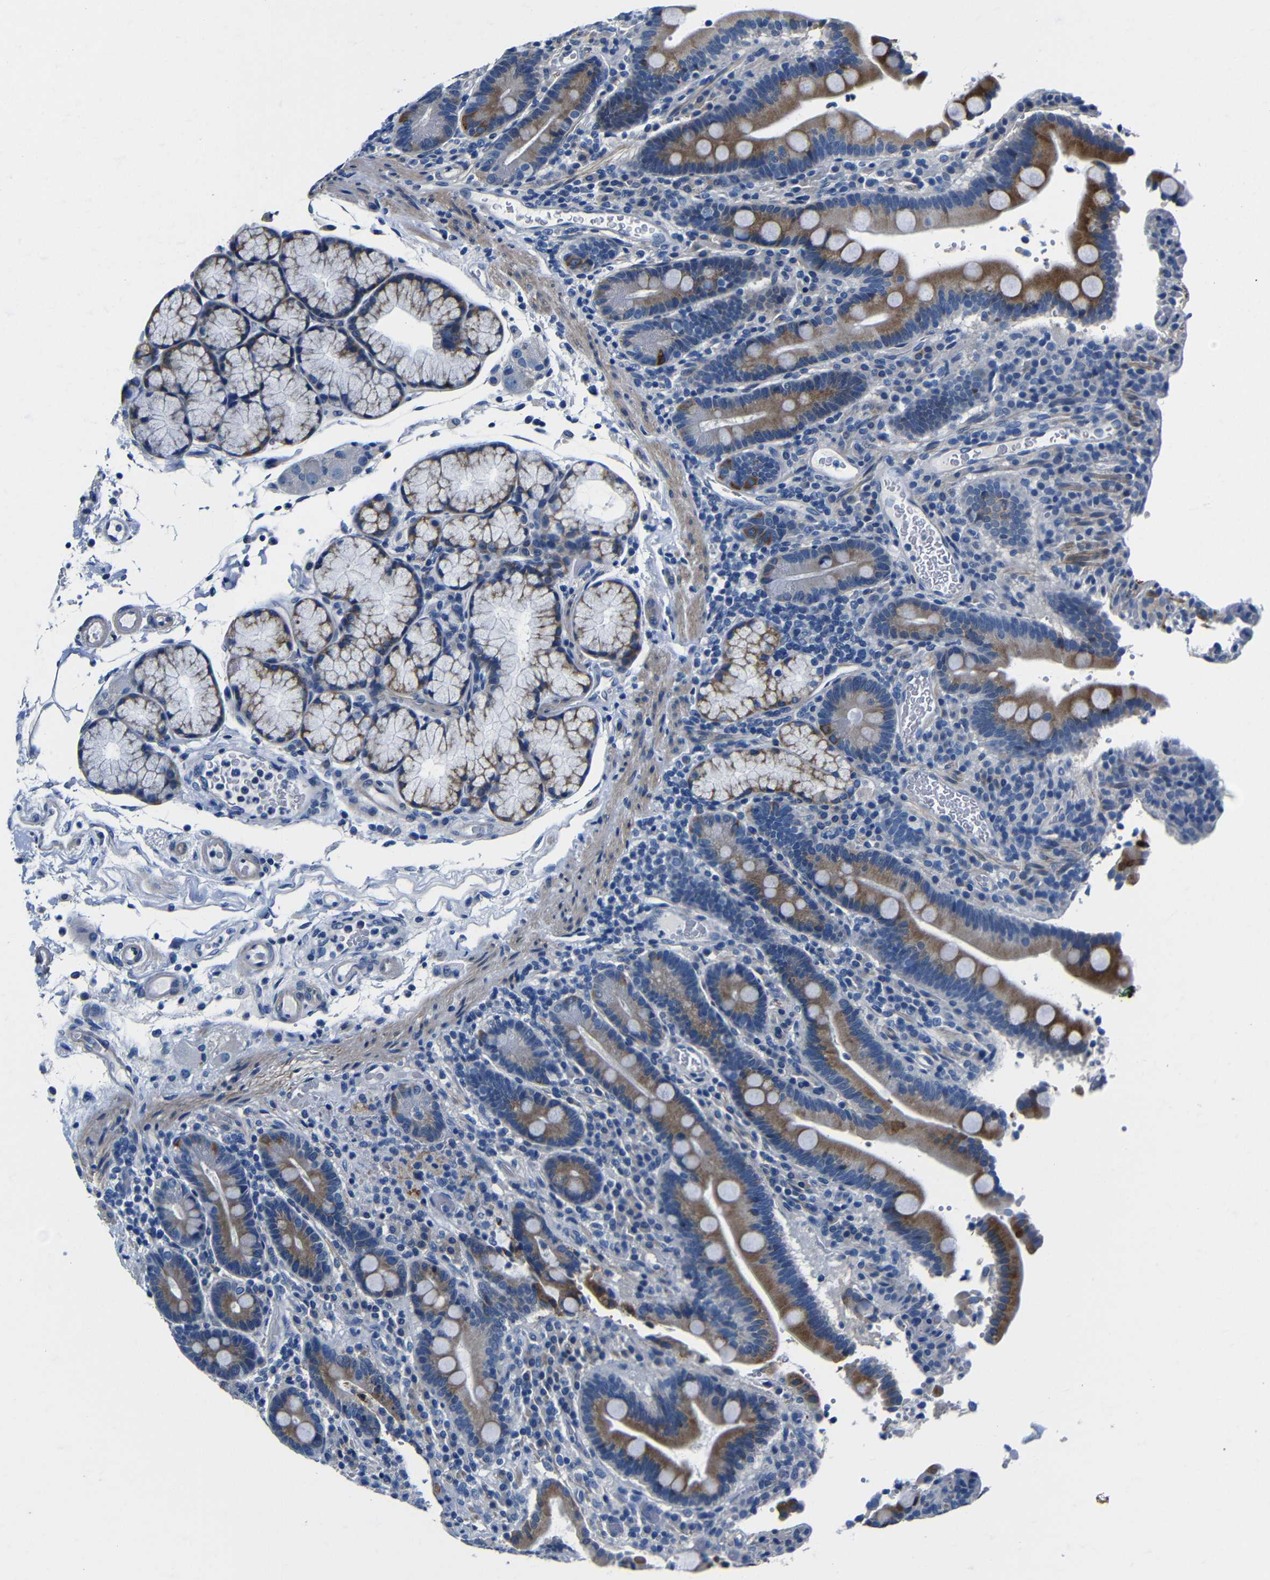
{"staining": {"intensity": "strong", "quantity": ">75%", "location": "cytoplasmic/membranous"}, "tissue": "duodenum", "cell_type": "Glandular cells", "image_type": "normal", "snomed": [{"axis": "morphology", "description": "Normal tissue, NOS"}, {"axis": "topography", "description": "Small intestine, NOS"}], "caption": "Normal duodenum reveals strong cytoplasmic/membranous positivity in approximately >75% of glandular cells.", "gene": "TNFAIP1", "patient": {"sex": "female", "age": 71}}